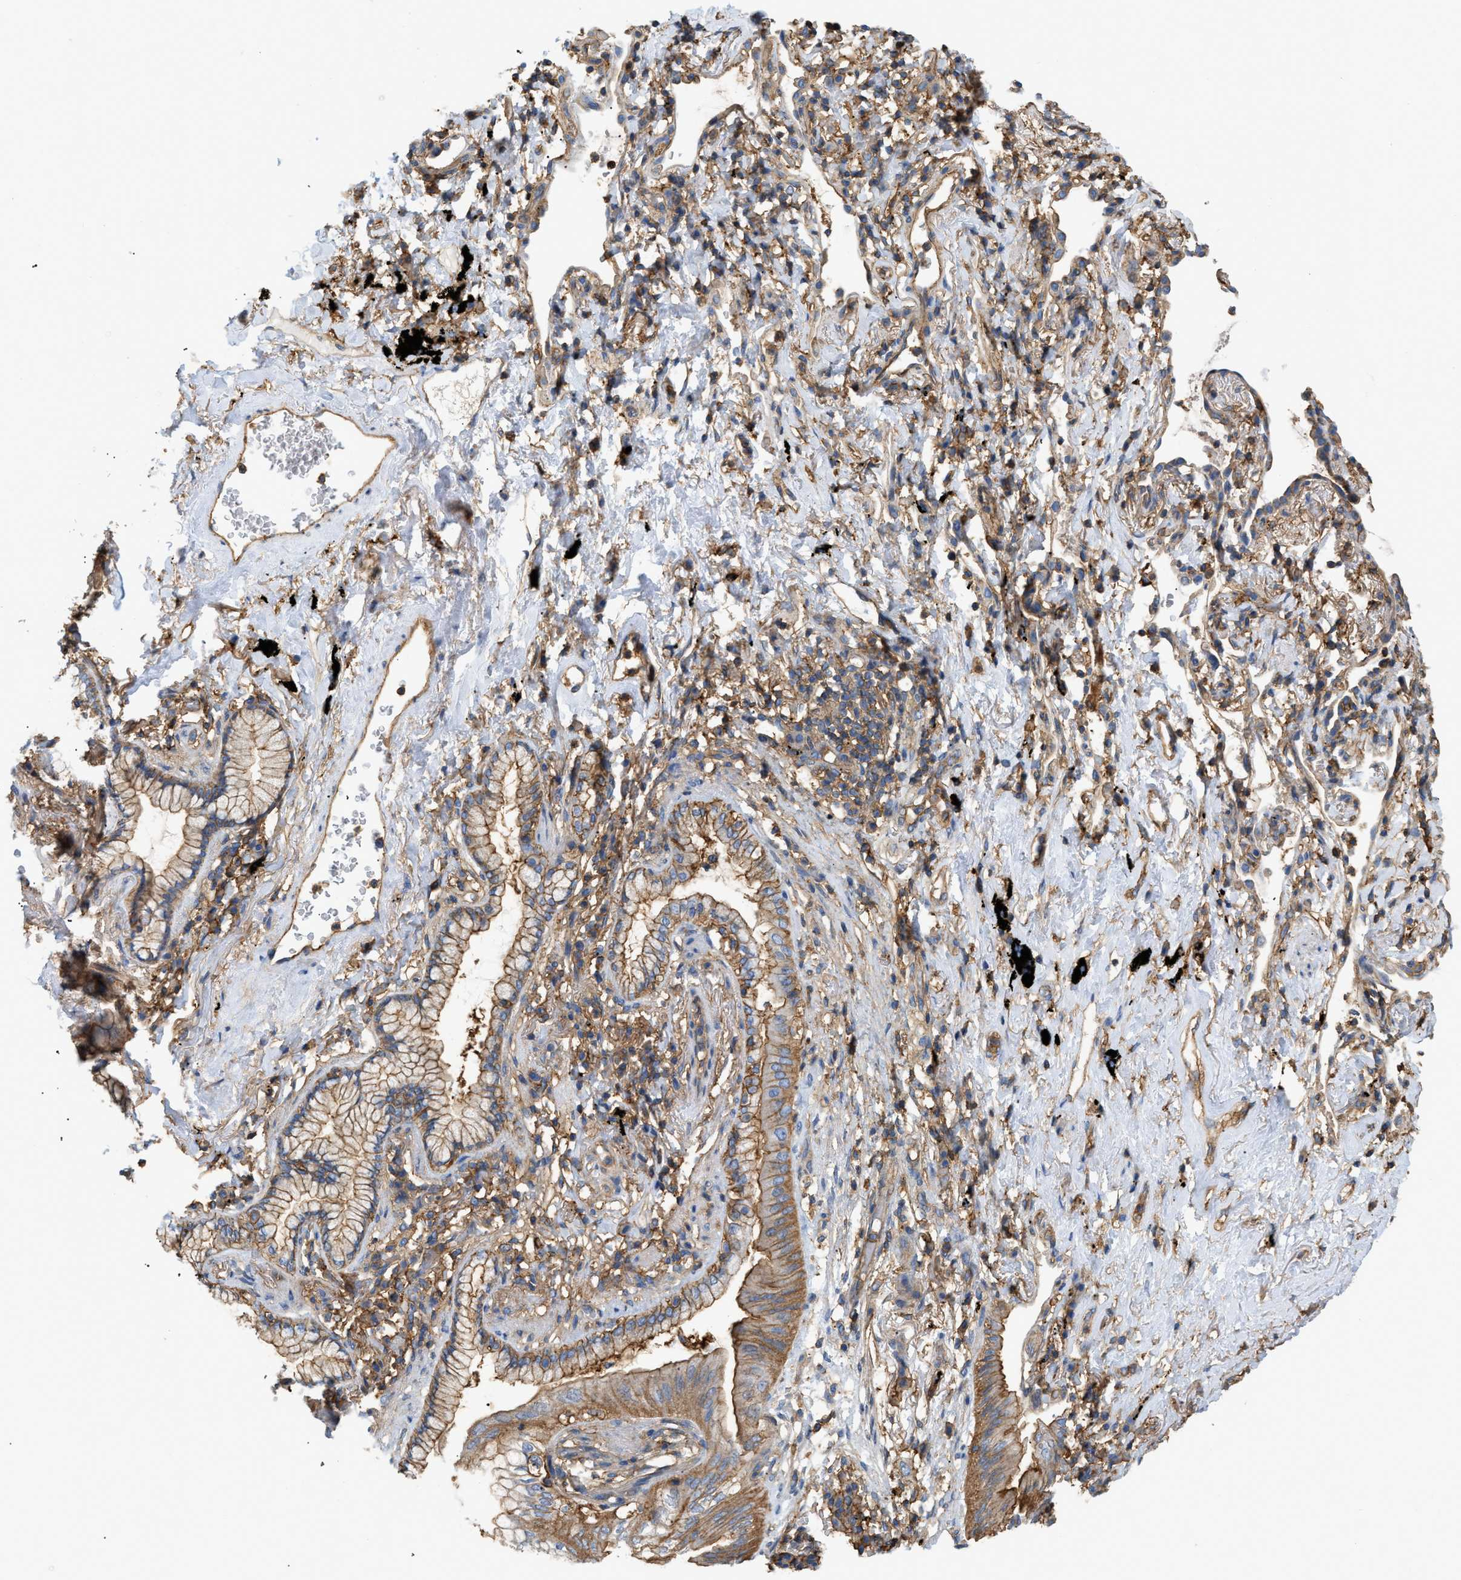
{"staining": {"intensity": "moderate", "quantity": ">75%", "location": "cytoplasmic/membranous"}, "tissue": "lung cancer", "cell_type": "Tumor cells", "image_type": "cancer", "snomed": [{"axis": "morphology", "description": "Normal tissue, NOS"}, {"axis": "morphology", "description": "Adenocarcinoma, NOS"}, {"axis": "topography", "description": "Bronchus"}, {"axis": "topography", "description": "Lung"}], "caption": "Immunohistochemical staining of lung adenocarcinoma shows medium levels of moderate cytoplasmic/membranous protein staining in about >75% of tumor cells.", "gene": "GNB4", "patient": {"sex": "female", "age": 70}}